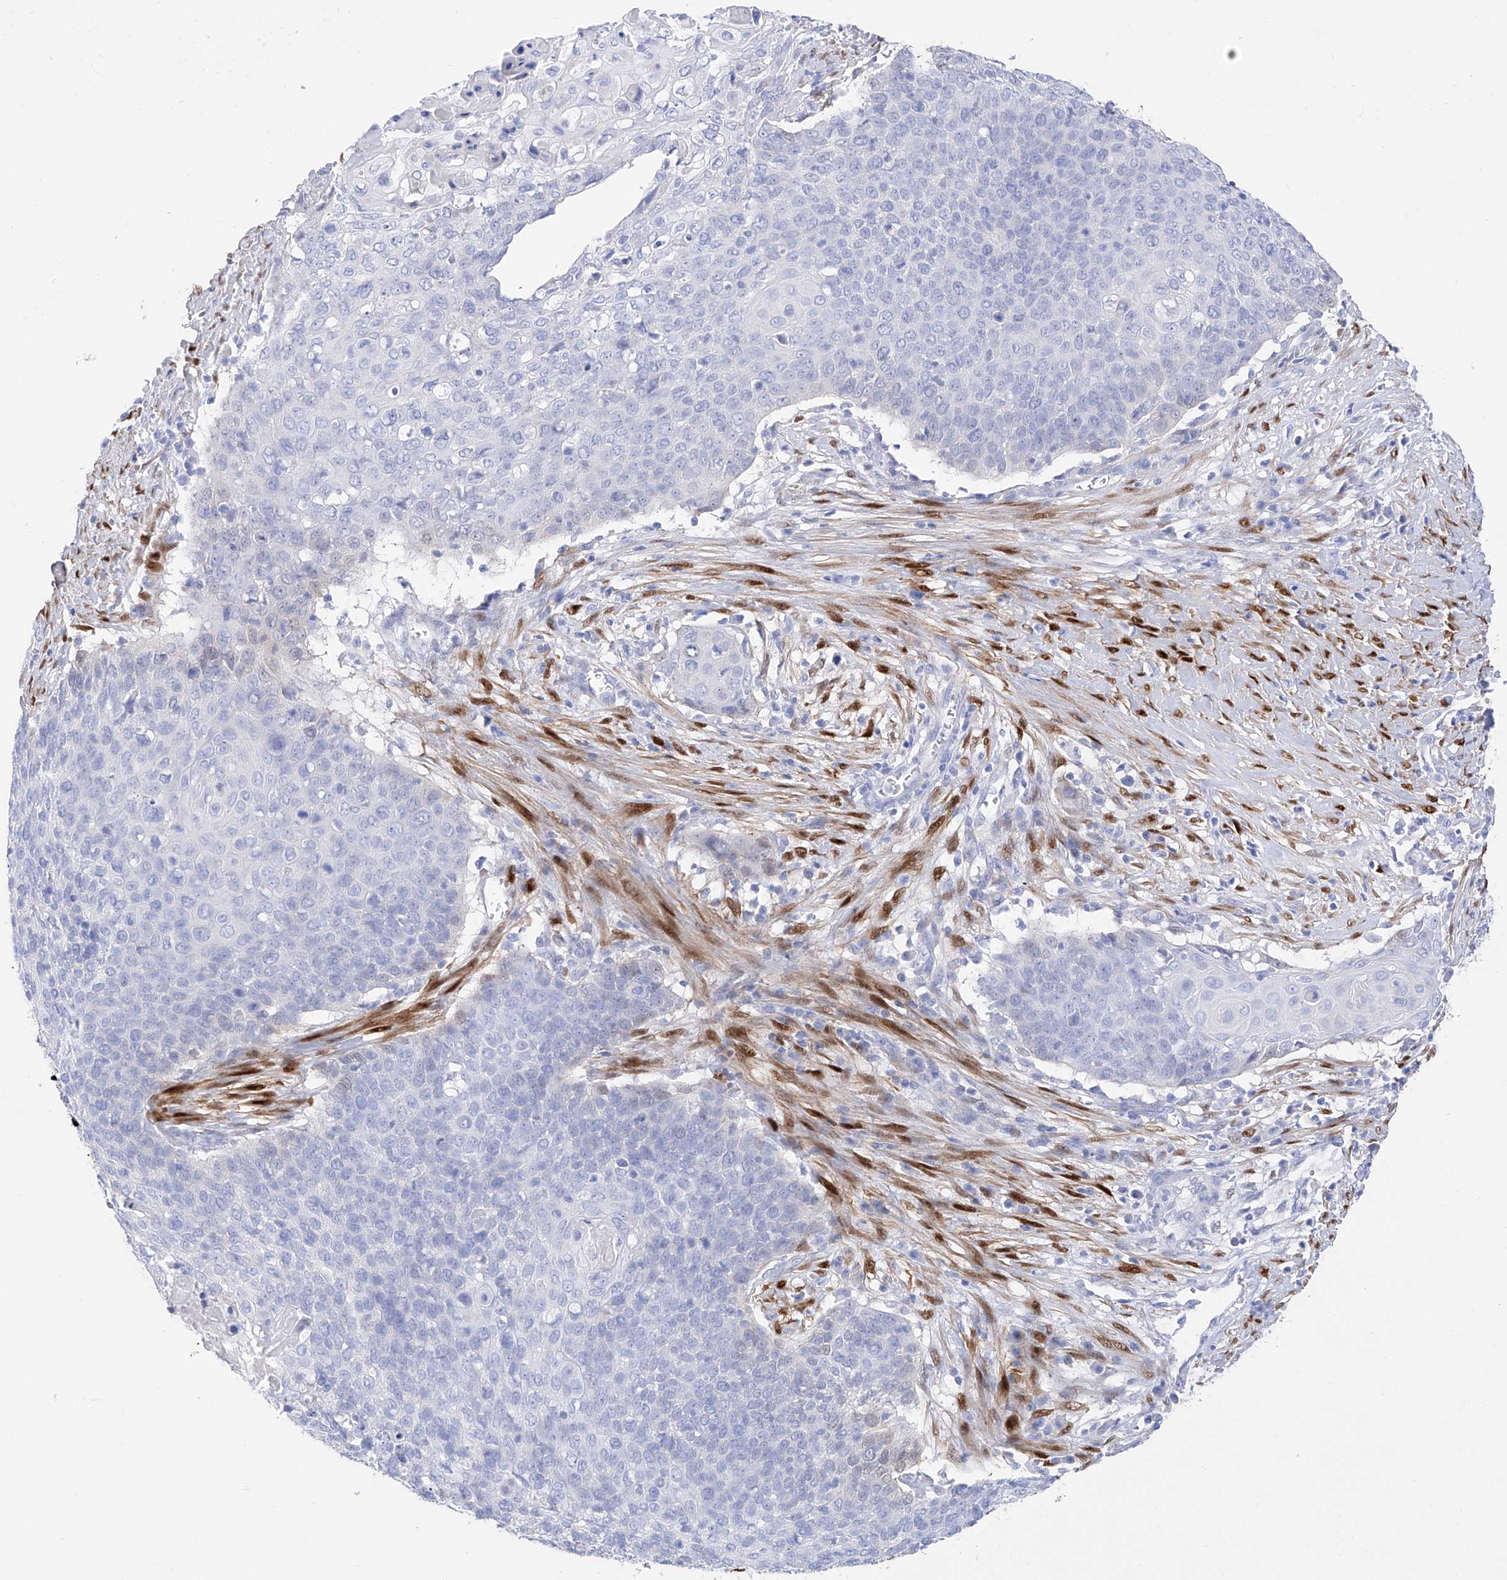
{"staining": {"intensity": "negative", "quantity": "none", "location": "none"}, "tissue": "cervical cancer", "cell_type": "Tumor cells", "image_type": "cancer", "snomed": [{"axis": "morphology", "description": "Squamous cell carcinoma, NOS"}, {"axis": "topography", "description": "Cervix"}], "caption": "IHC of human cervical squamous cell carcinoma reveals no positivity in tumor cells.", "gene": "TRPC7", "patient": {"sex": "female", "age": 39}}